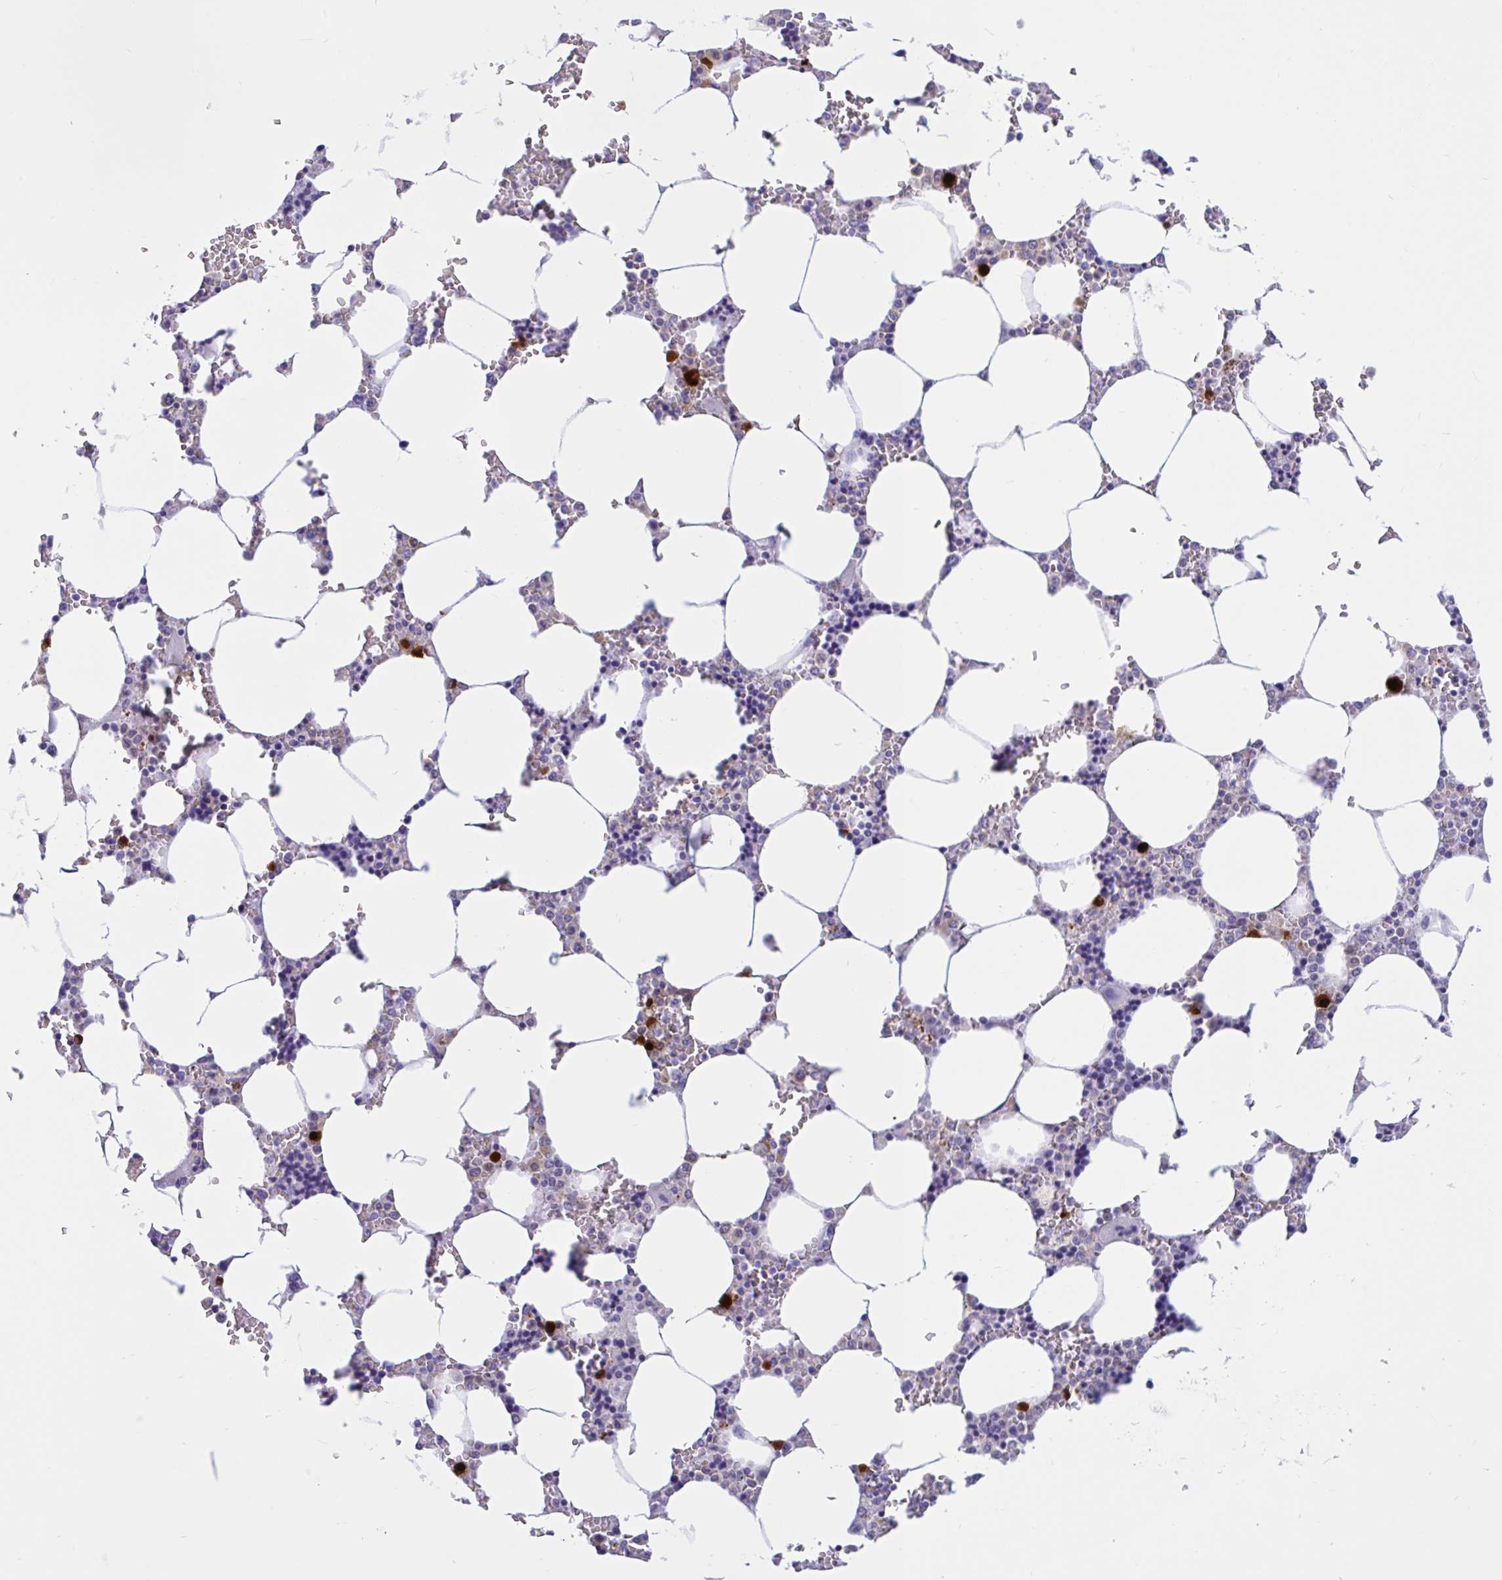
{"staining": {"intensity": "strong", "quantity": "<25%", "location": "cytoplasmic/membranous"}, "tissue": "bone marrow", "cell_type": "Hematopoietic cells", "image_type": "normal", "snomed": [{"axis": "morphology", "description": "Normal tissue, NOS"}, {"axis": "topography", "description": "Bone marrow"}], "caption": "Protein expression analysis of benign bone marrow shows strong cytoplasmic/membranous staining in about <25% of hematopoietic cells.", "gene": "RNASE3", "patient": {"sex": "male", "age": 64}}